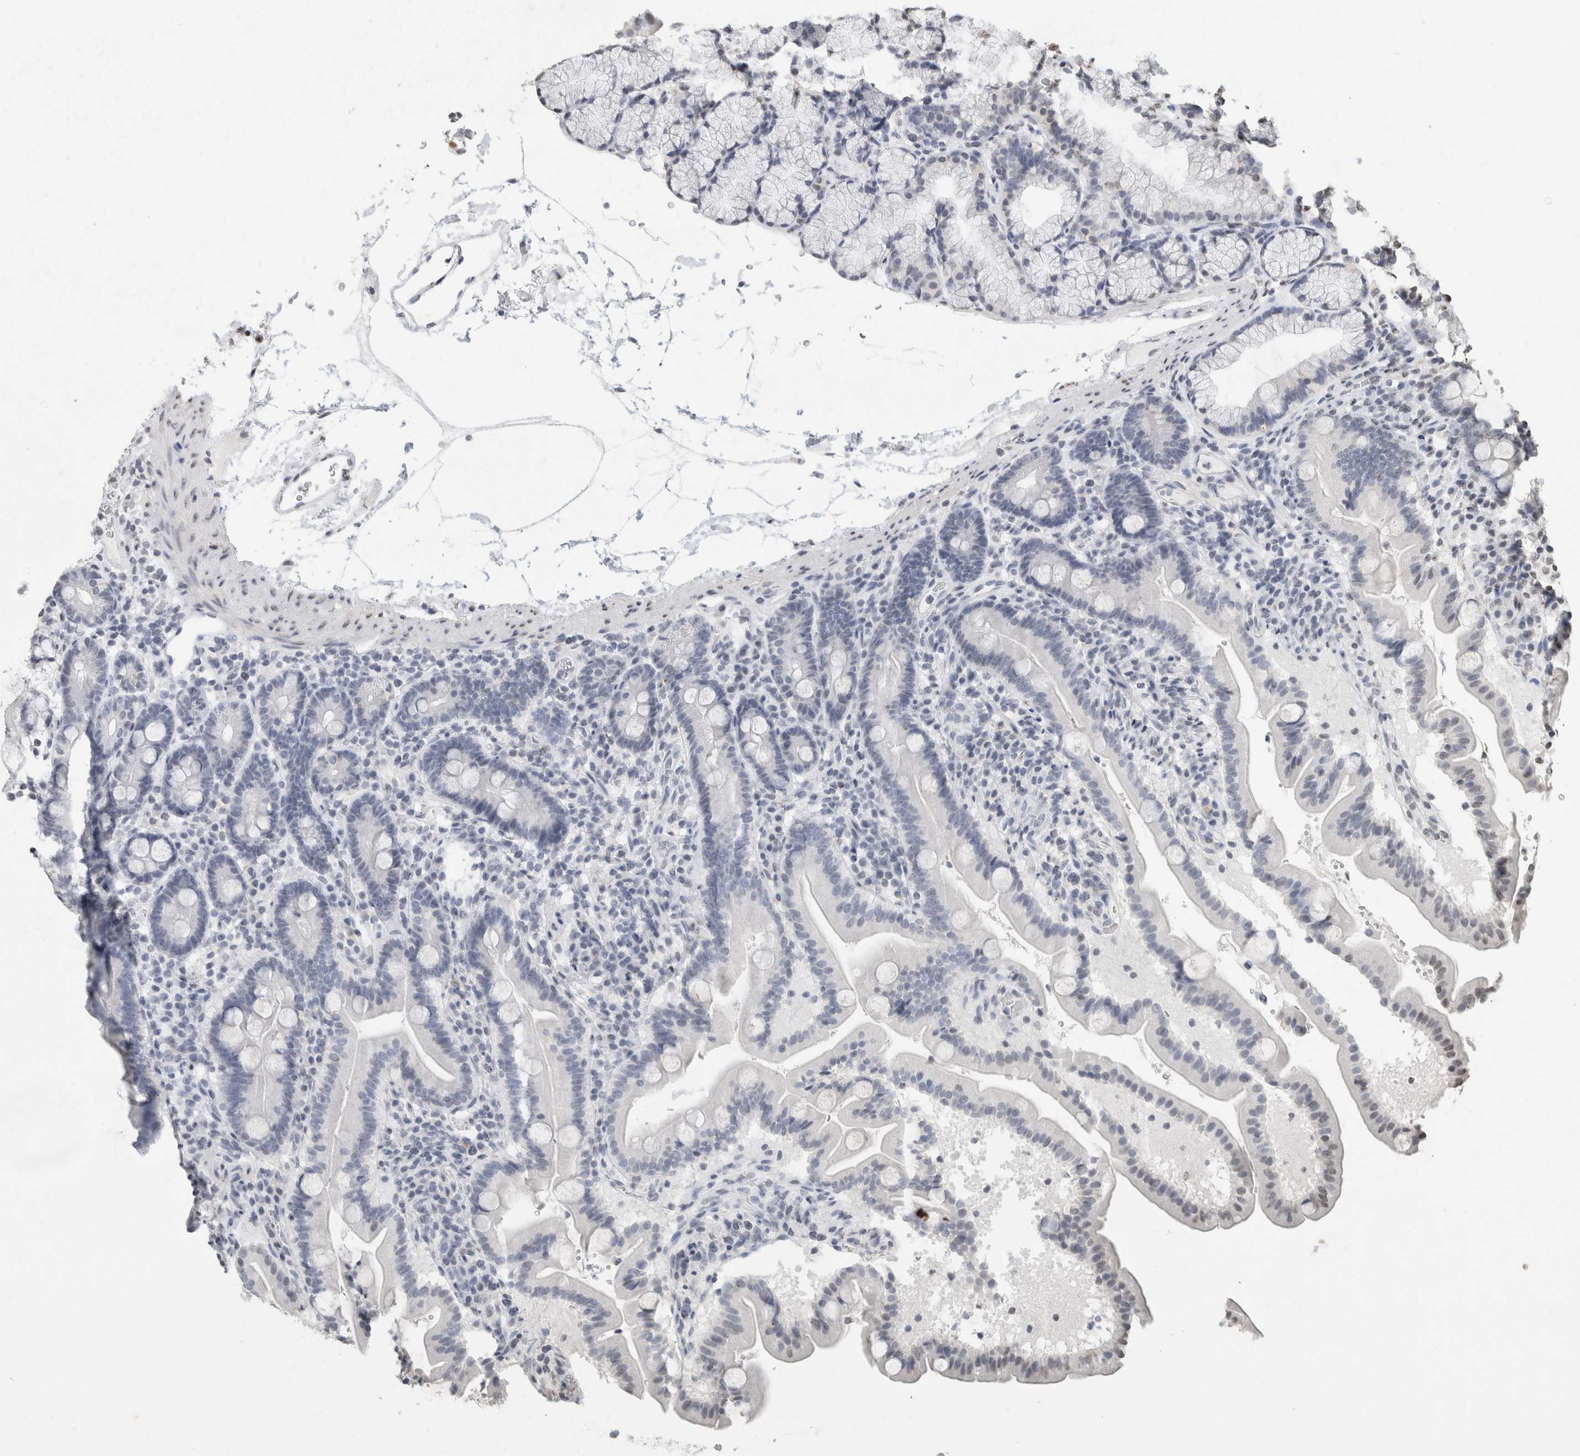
{"staining": {"intensity": "negative", "quantity": "none", "location": "none"}, "tissue": "duodenum", "cell_type": "Glandular cells", "image_type": "normal", "snomed": [{"axis": "morphology", "description": "Normal tissue, NOS"}, {"axis": "topography", "description": "Duodenum"}], "caption": "Image shows no protein positivity in glandular cells of unremarkable duodenum.", "gene": "CNTN1", "patient": {"sex": "male", "age": 54}}